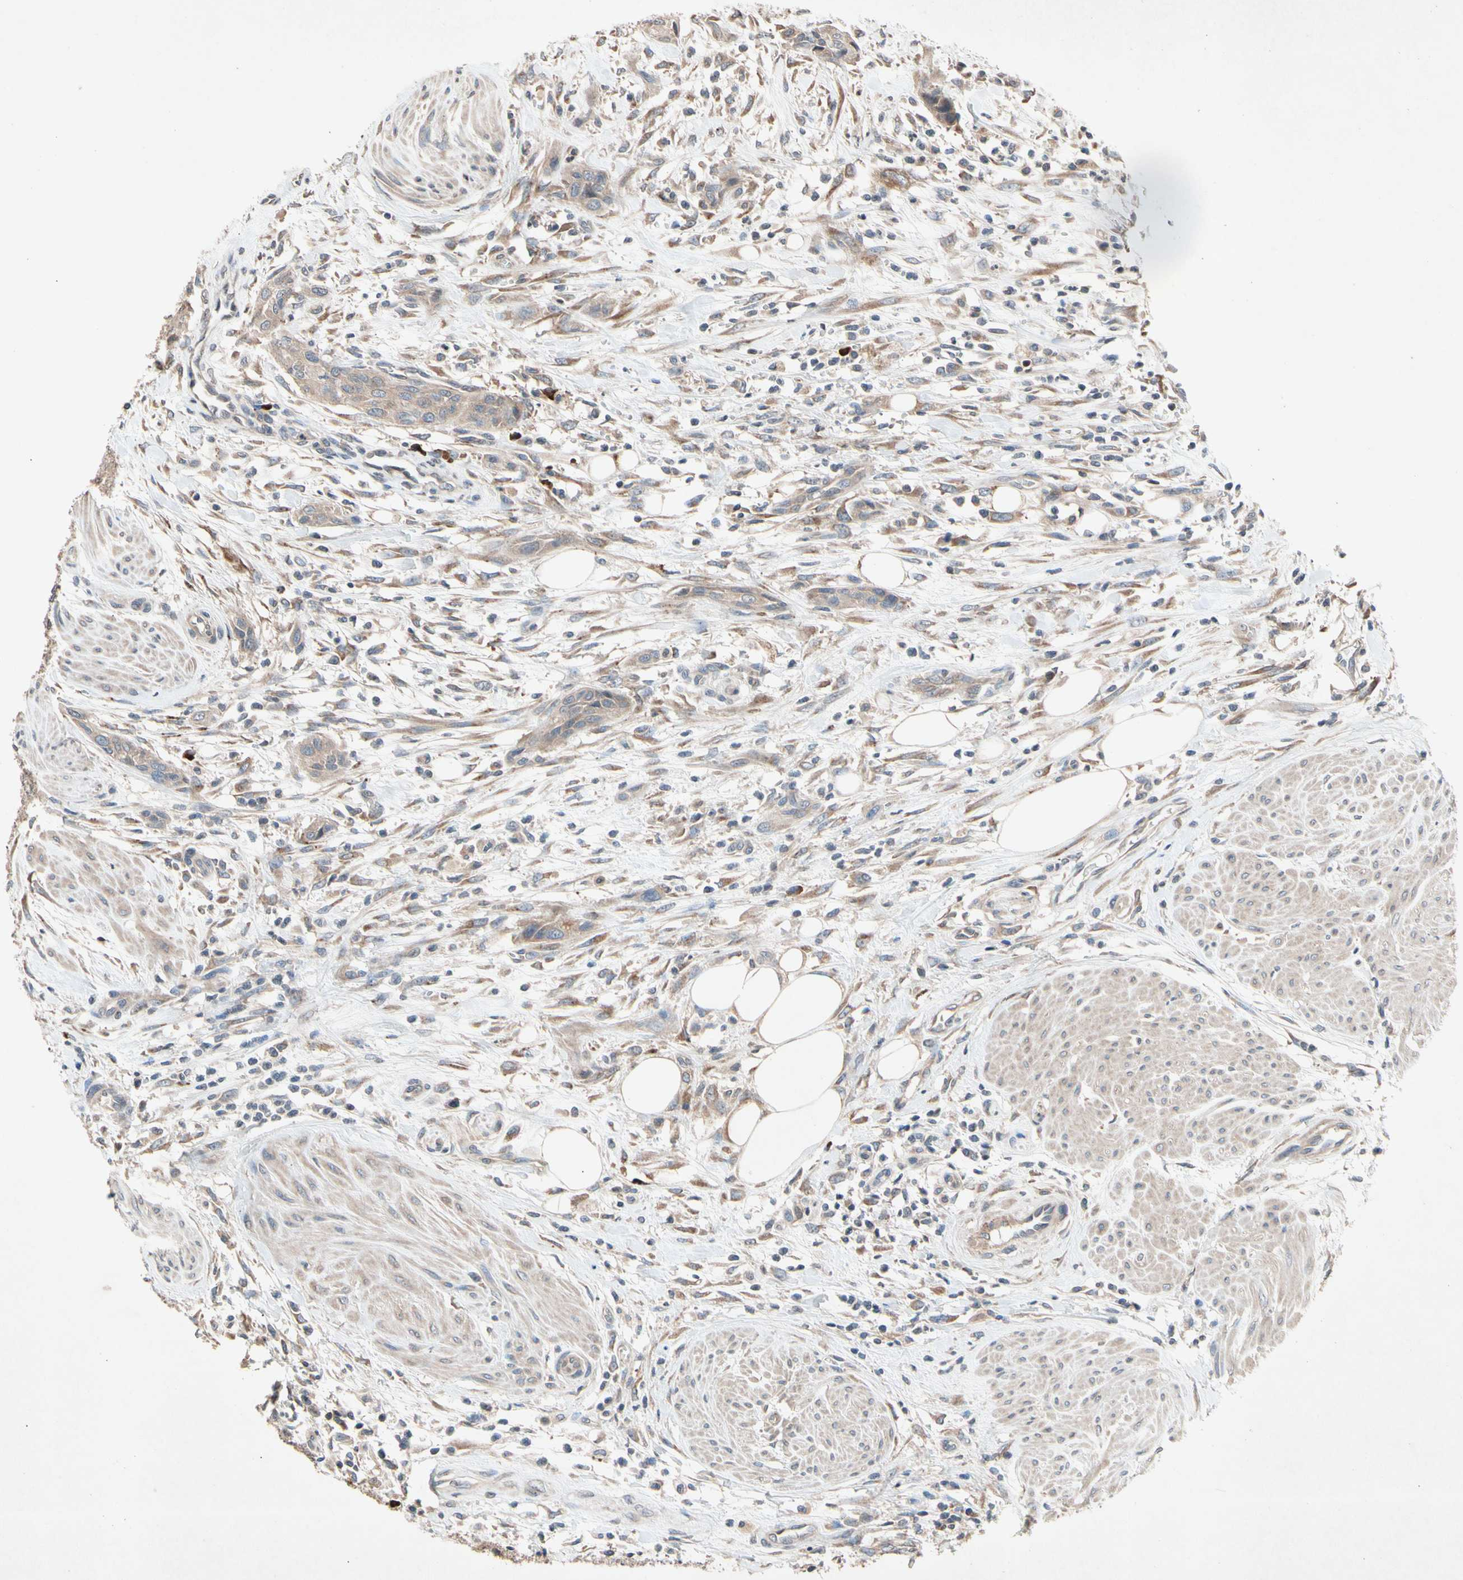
{"staining": {"intensity": "moderate", "quantity": ">75%", "location": "cytoplasmic/membranous"}, "tissue": "urothelial cancer", "cell_type": "Tumor cells", "image_type": "cancer", "snomed": [{"axis": "morphology", "description": "Urothelial carcinoma, High grade"}, {"axis": "topography", "description": "Urinary bladder"}], "caption": "Protein expression by immunohistochemistry displays moderate cytoplasmic/membranous positivity in about >75% of tumor cells in urothelial carcinoma (high-grade).", "gene": "PRDX4", "patient": {"sex": "male", "age": 35}}